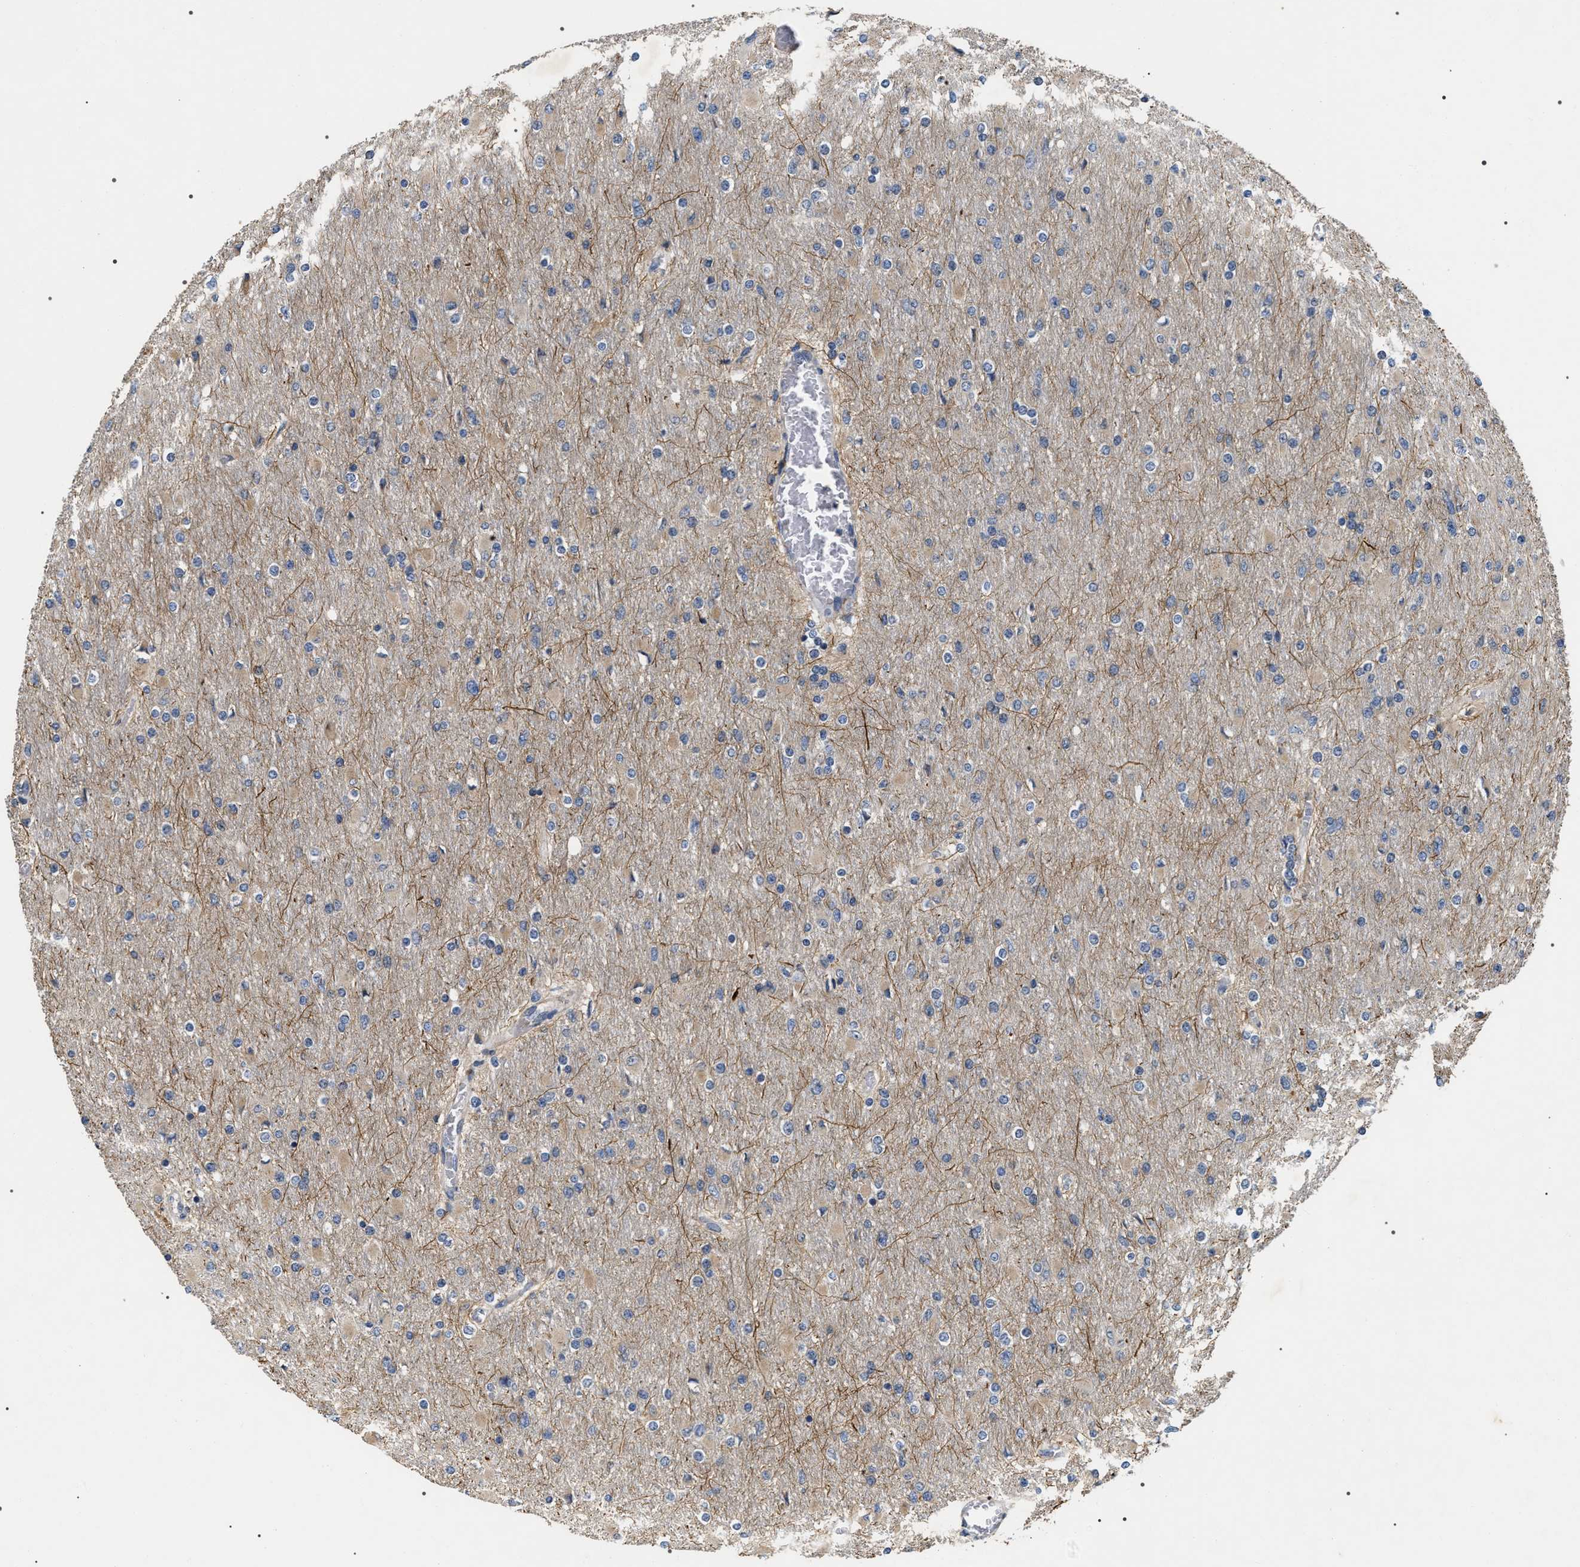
{"staining": {"intensity": "negative", "quantity": "none", "location": "none"}, "tissue": "glioma", "cell_type": "Tumor cells", "image_type": "cancer", "snomed": [{"axis": "morphology", "description": "Glioma, malignant, High grade"}, {"axis": "topography", "description": "Brain"}], "caption": "Tumor cells are negative for protein expression in human glioma. (Stains: DAB immunohistochemistry with hematoxylin counter stain, Microscopy: brightfield microscopy at high magnification).", "gene": "IFT81", "patient": {"sex": "female", "age": 13}}